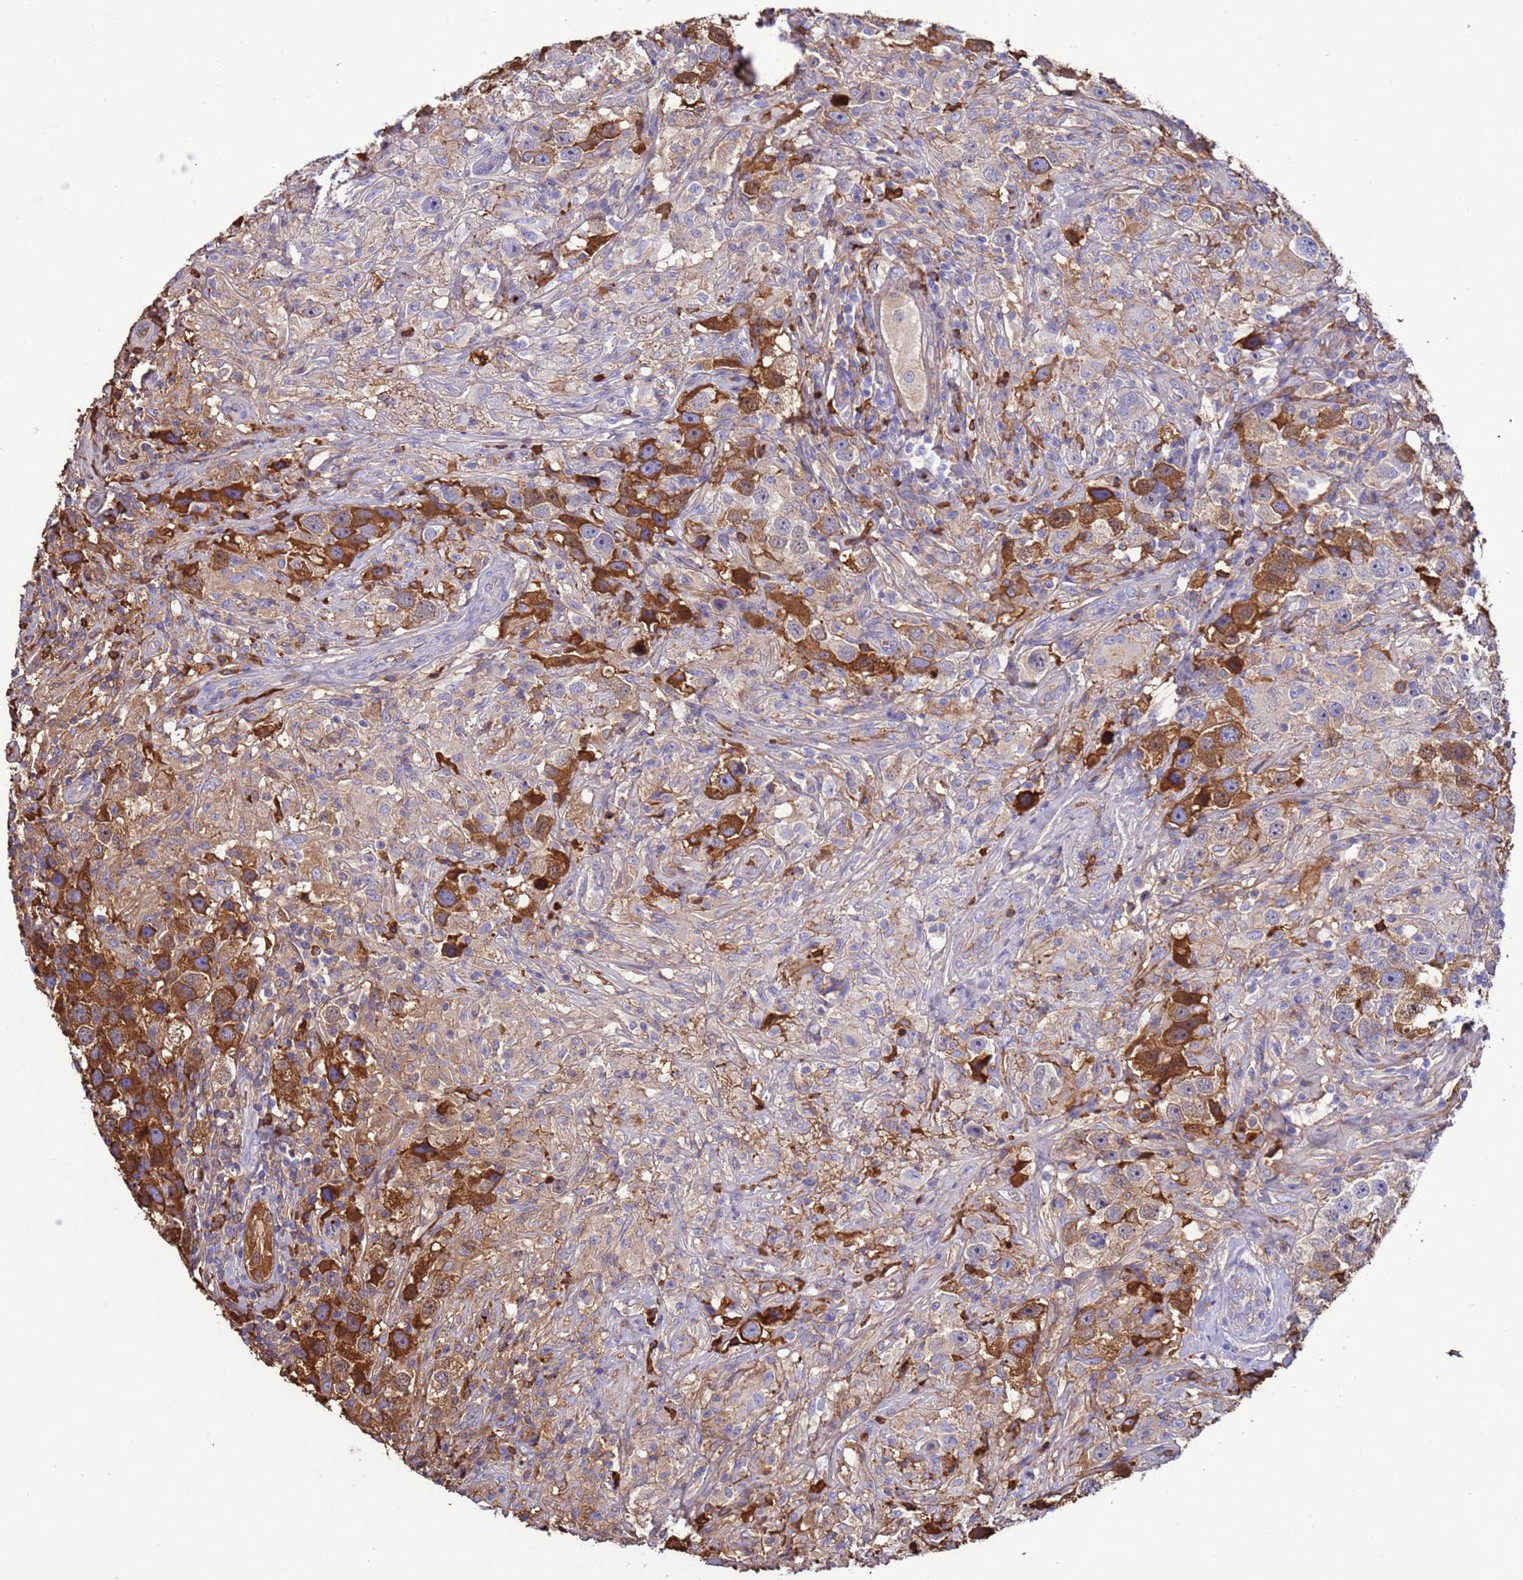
{"staining": {"intensity": "strong", "quantity": "<25%", "location": "cytoplasmic/membranous"}, "tissue": "testis cancer", "cell_type": "Tumor cells", "image_type": "cancer", "snomed": [{"axis": "morphology", "description": "Seminoma, NOS"}, {"axis": "topography", "description": "Testis"}], "caption": "The immunohistochemical stain labels strong cytoplasmic/membranous staining in tumor cells of seminoma (testis) tissue. The protein of interest is stained brown, and the nuclei are stained in blue (DAB IHC with brightfield microscopy, high magnification).", "gene": "H1-7", "patient": {"sex": "male", "age": 49}}